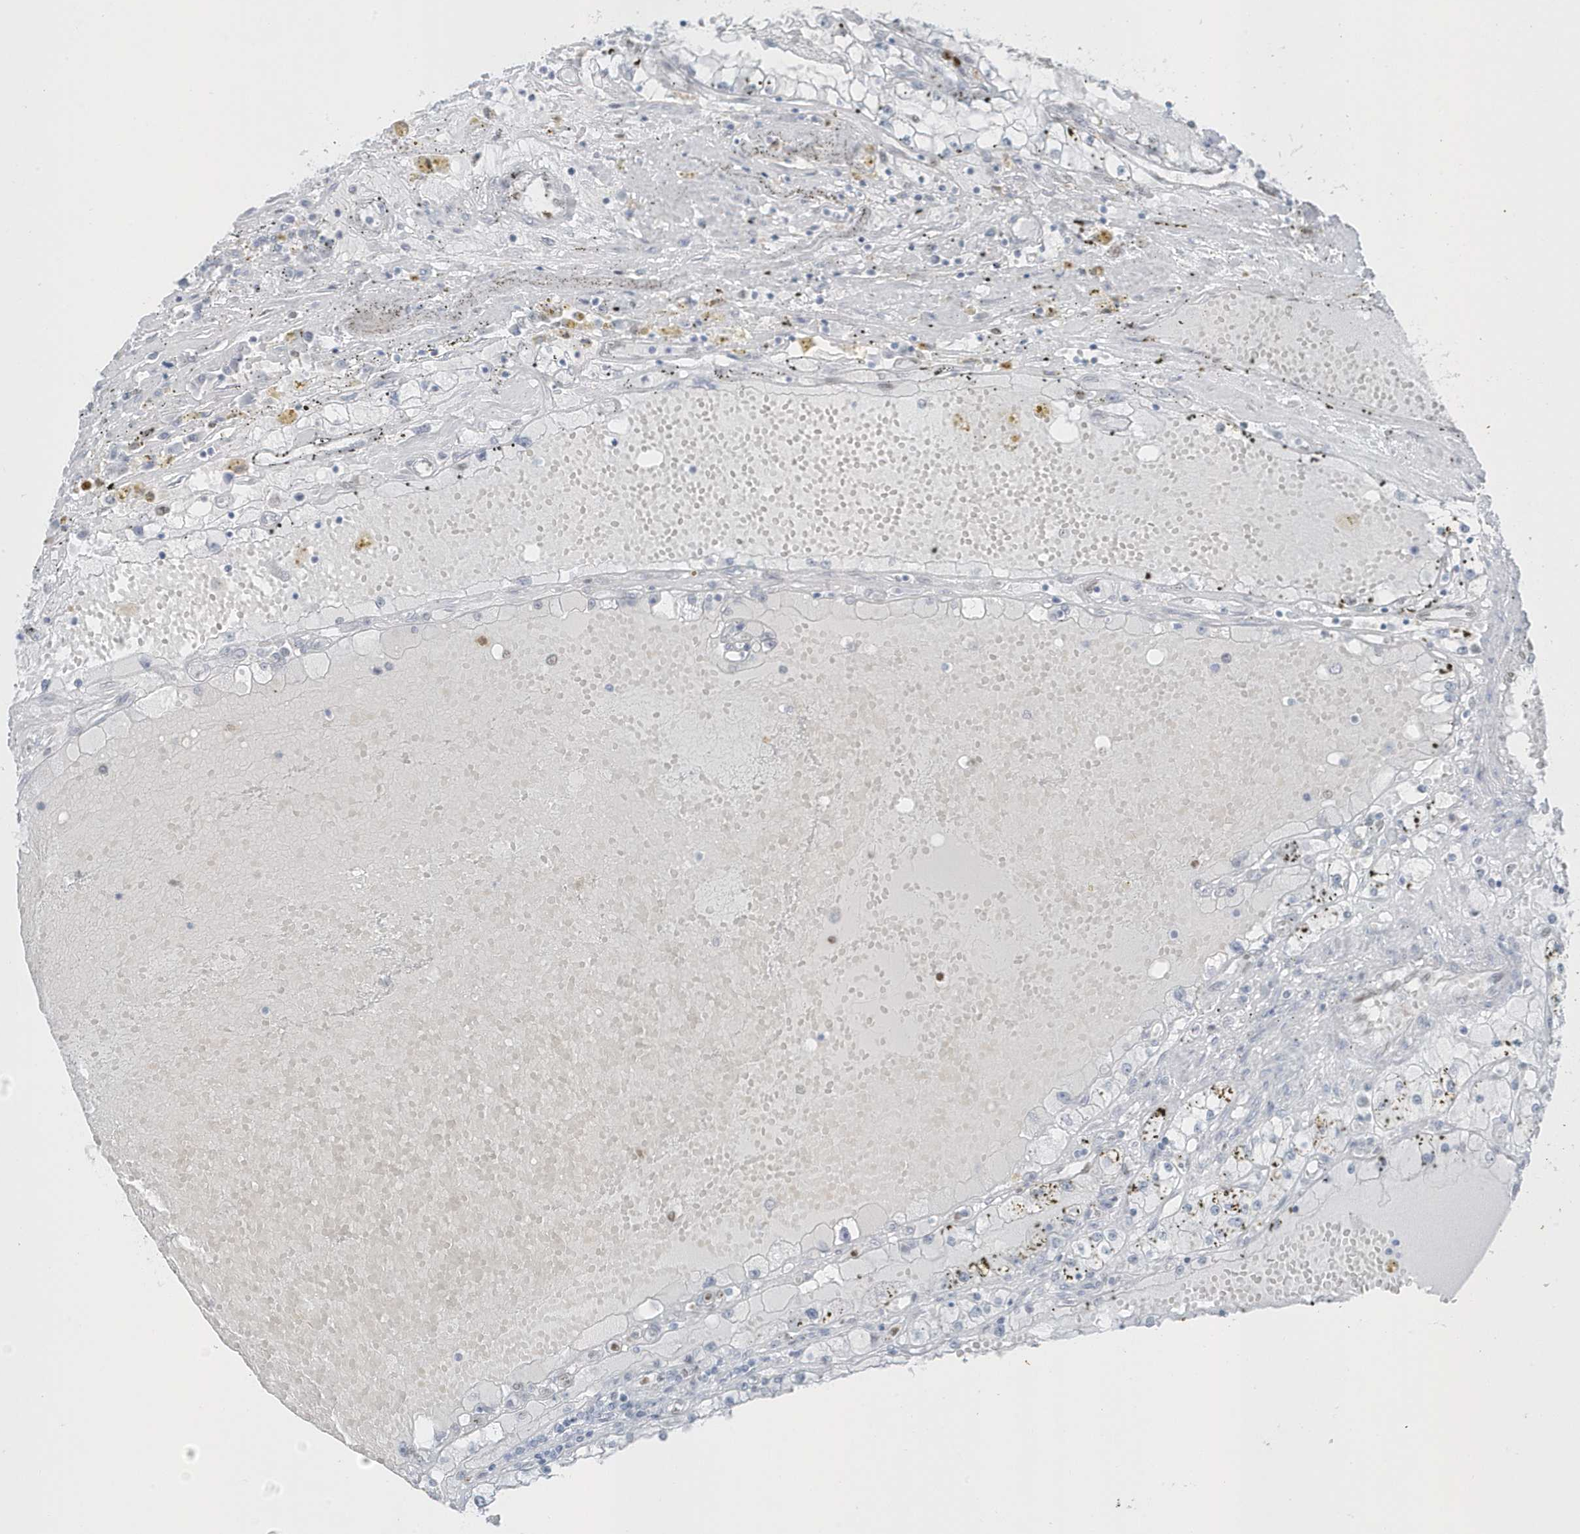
{"staining": {"intensity": "negative", "quantity": "none", "location": "none"}, "tissue": "renal cancer", "cell_type": "Tumor cells", "image_type": "cancer", "snomed": [{"axis": "morphology", "description": "Adenocarcinoma, NOS"}, {"axis": "topography", "description": "Kidney"}], "caption": "Tumor cells are negative for protein expression in human renal cancer (adenocarcinoma).", "gene": "SMIM34", "patient": {"sex": "male", "age": 56}}